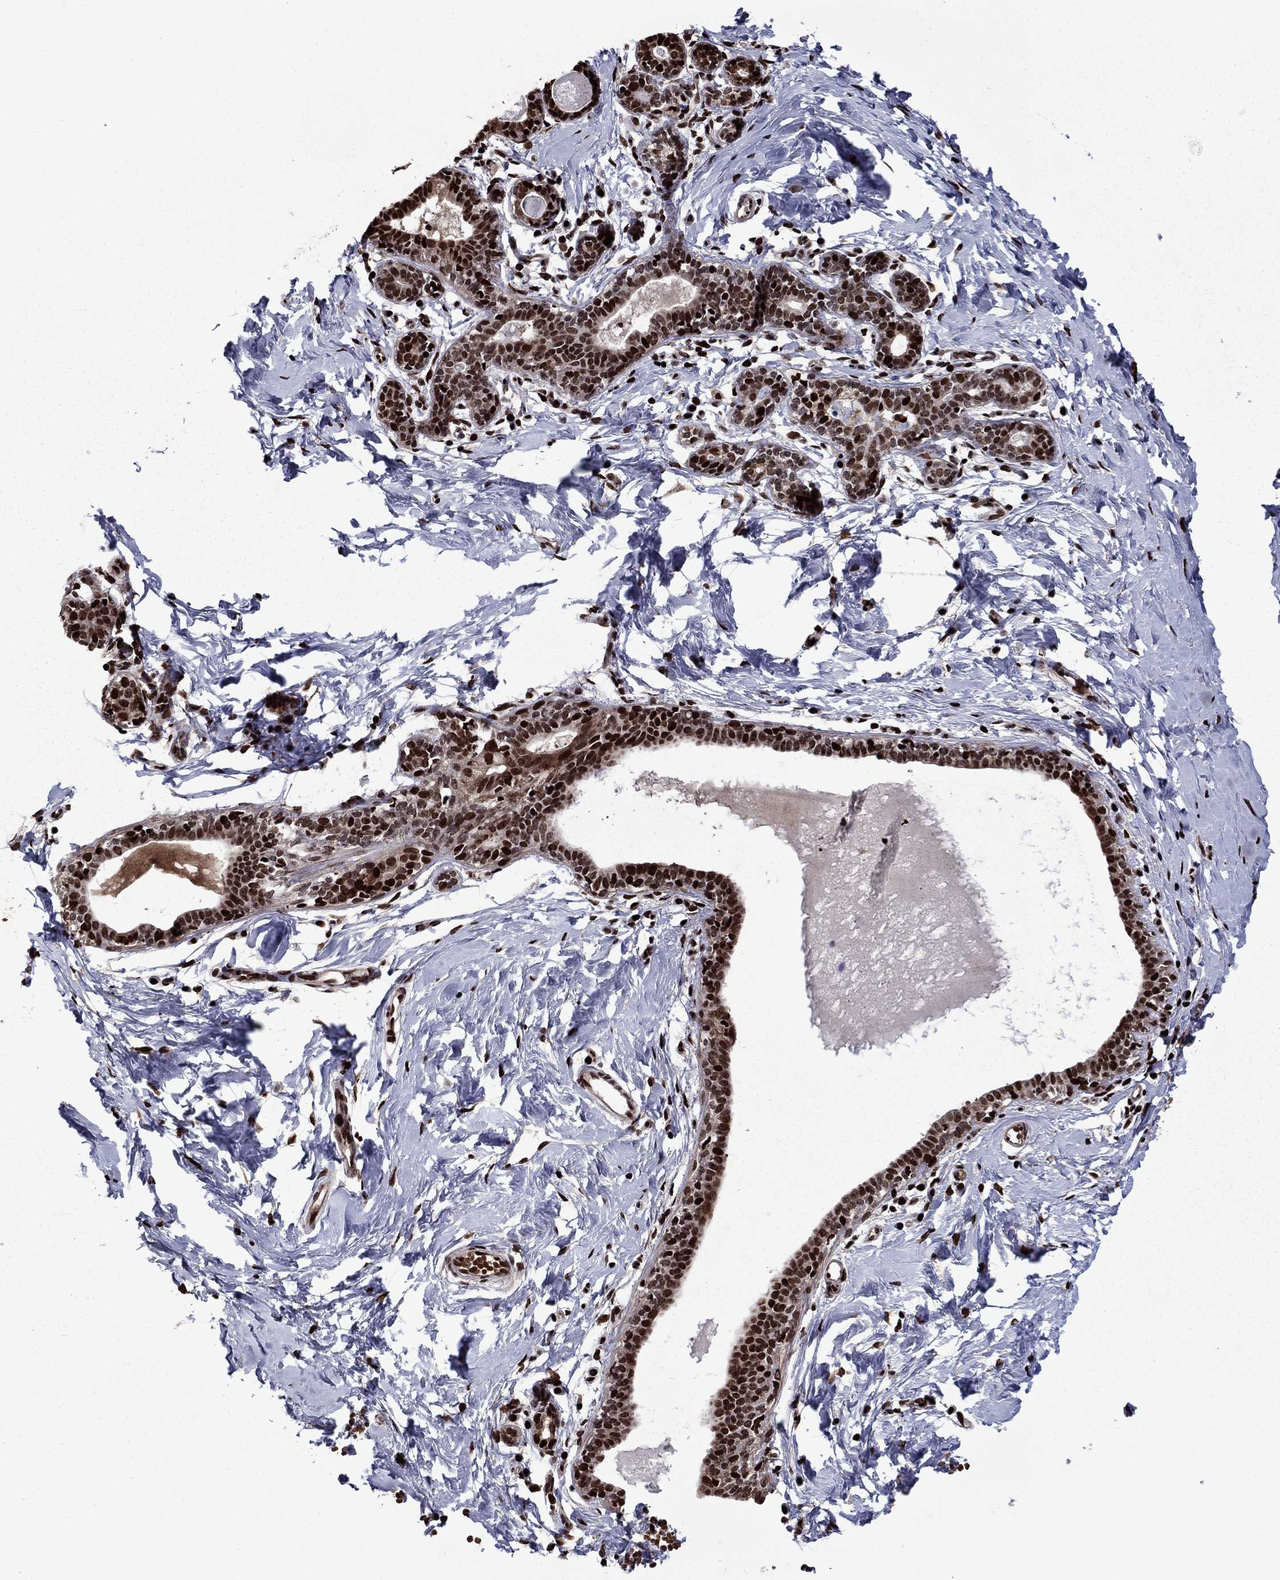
{"staining": {"intensity": "strong", "quantity": ">75%", "location": "nuclear"}, "tissue": "breast", "cell_type": "Adipocytes", "image_type": "normal", "snomed": [{"axis": "morphology", "description": "Normal tissue, NOS"}, {"axis": "topography", "description": "Breast"}], "caption": "Immunohistochemistry micrograph of normal breast stained for a protein (brown), which displays high levels of strong nuclear expression in about >75% of adipocytes.", "gene": "LIMK1", "patient": {"sex": "female", "age": 37}}